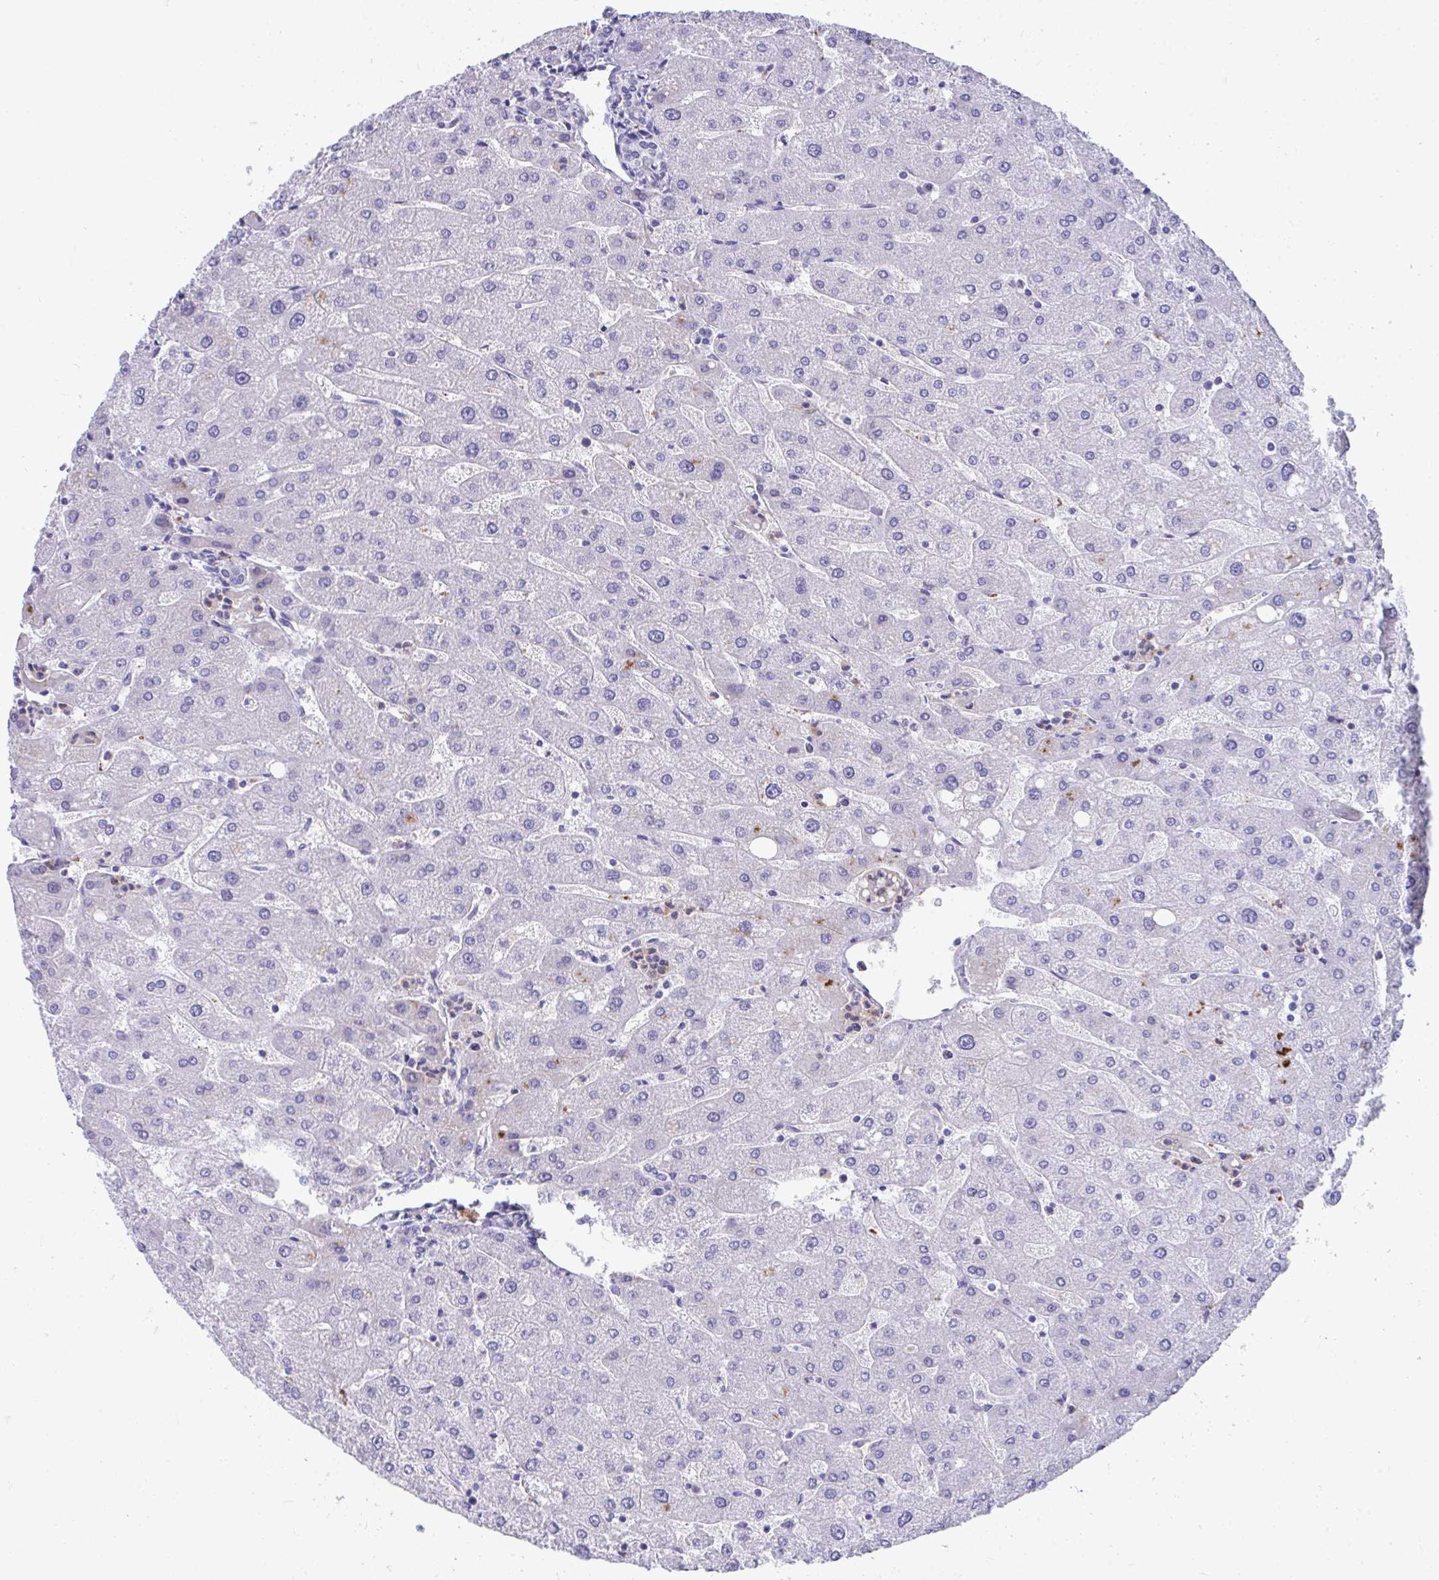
{"staining": {"intensity": "negative", "quantity": "none", "location": "none"}, "tissue": "liver", "cell_type": "Cholangiocytes", "image_type": "normal", "snomed": [{"axis": "morphology", "description": "Normal tissue, NOS"}, {"axis": "topography", "description": "Liver"}], "caption": "The micrograph displays no significant positivity in cholangiocytes of liver. (Immunohistochemistry (ihc), brightfield microscopy, high magnification).", "gene": "COA5", "patient": {"sex": "male", "age": 67}}